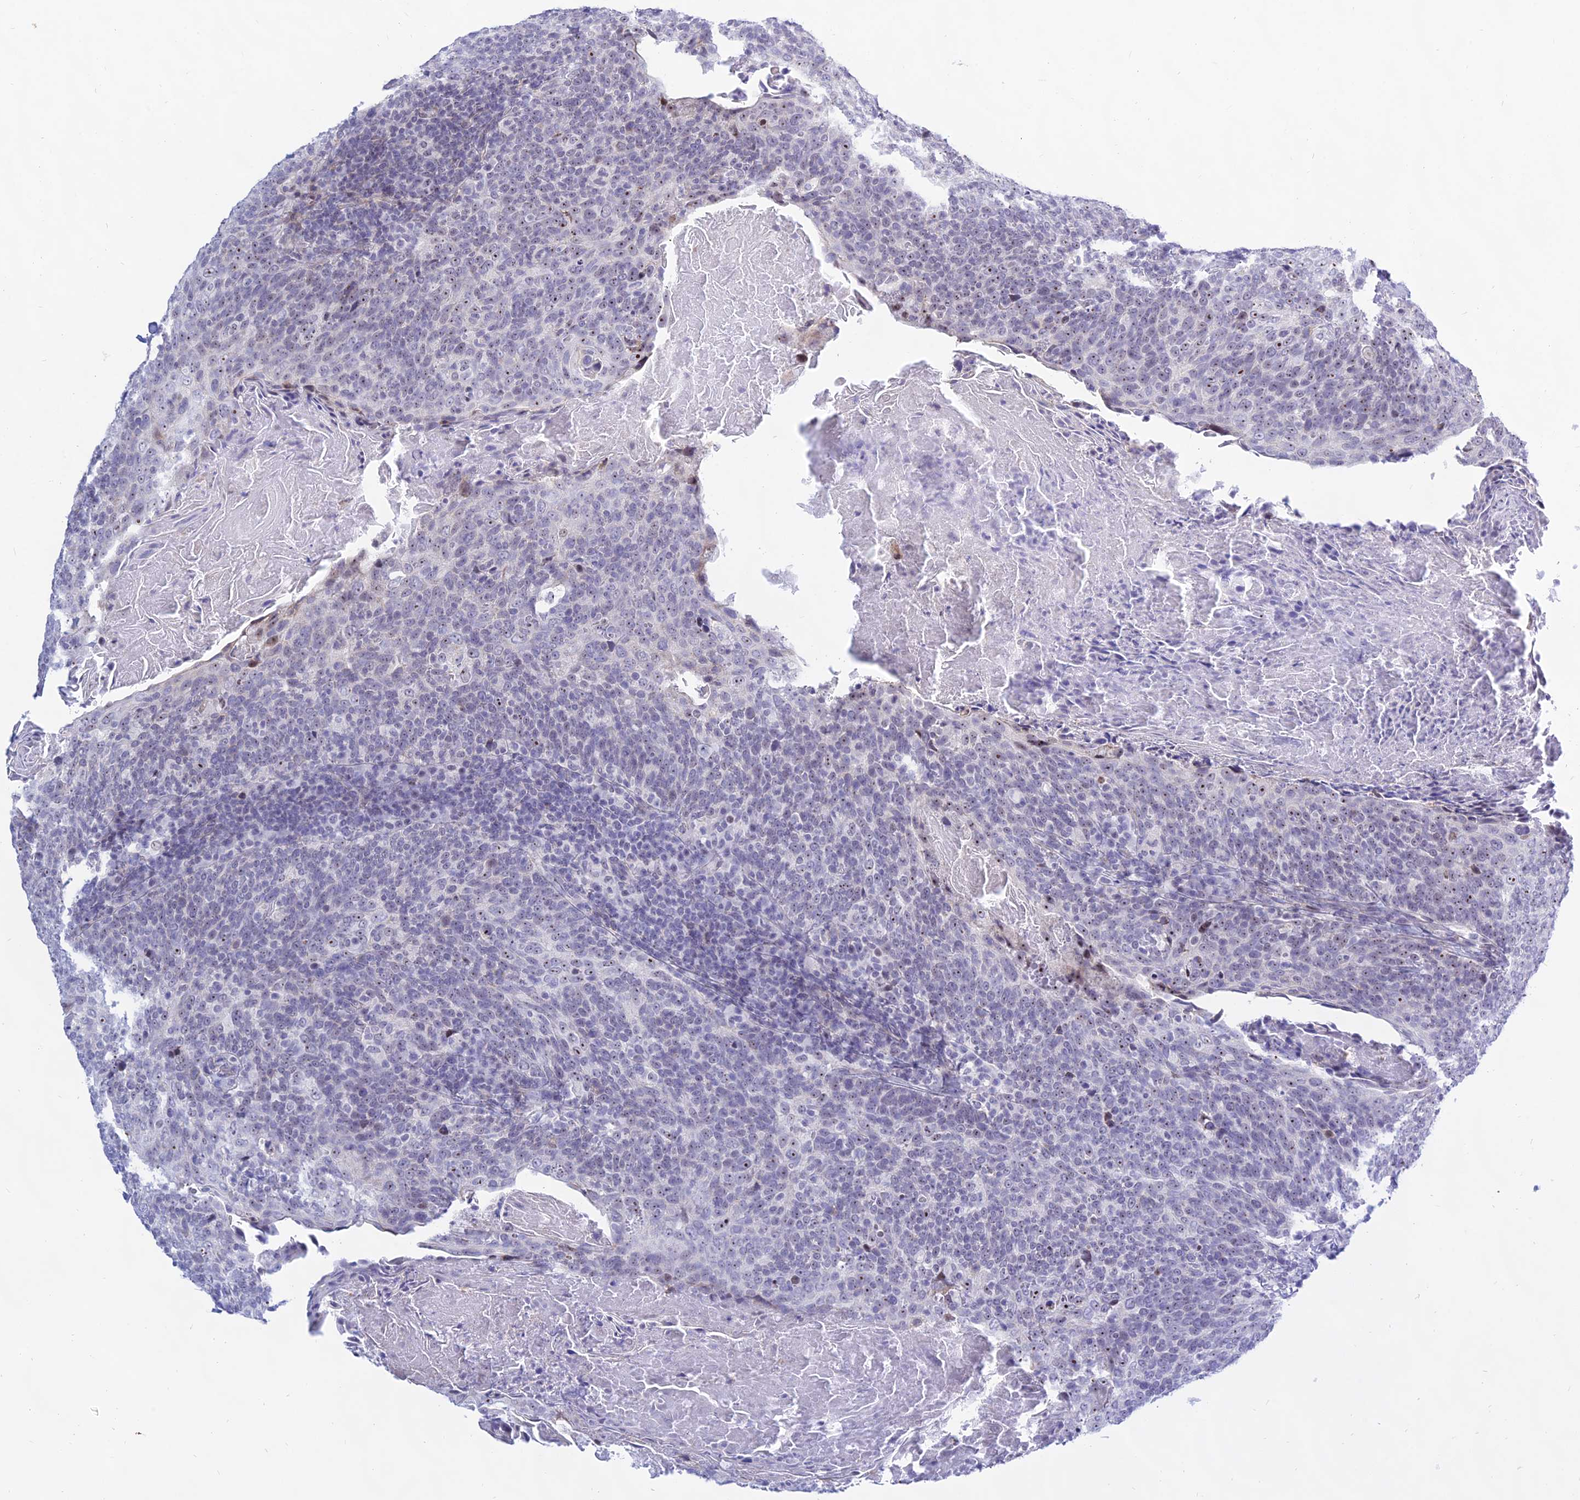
{"staining": {"intensity": "moderate", "quantity": "25%-75%", "location": "nuclear"}, "tissue": "head and neck cancer", "cell_type": "Tumor cells", "image_type": "cancer", "snomed": [{"axis": "morphology", "description": "Squamous cell carcinoma, NOS"}, {"axis": "morphology", "description": "Squamous cell carcinoma, metastatic, NOS"}, {"axis": "topography", "description": "Lymph node"}, {"axis": "topography", "description": "Head-Neck"}], "caption": "Head and neck cancer was stained to show a protein in brown. There is medium levels of moderate nuclear expression in about 25%-75% of tumor cells.", "gene": "KRR1", "patient": {"sex": "male", "age": 62}}